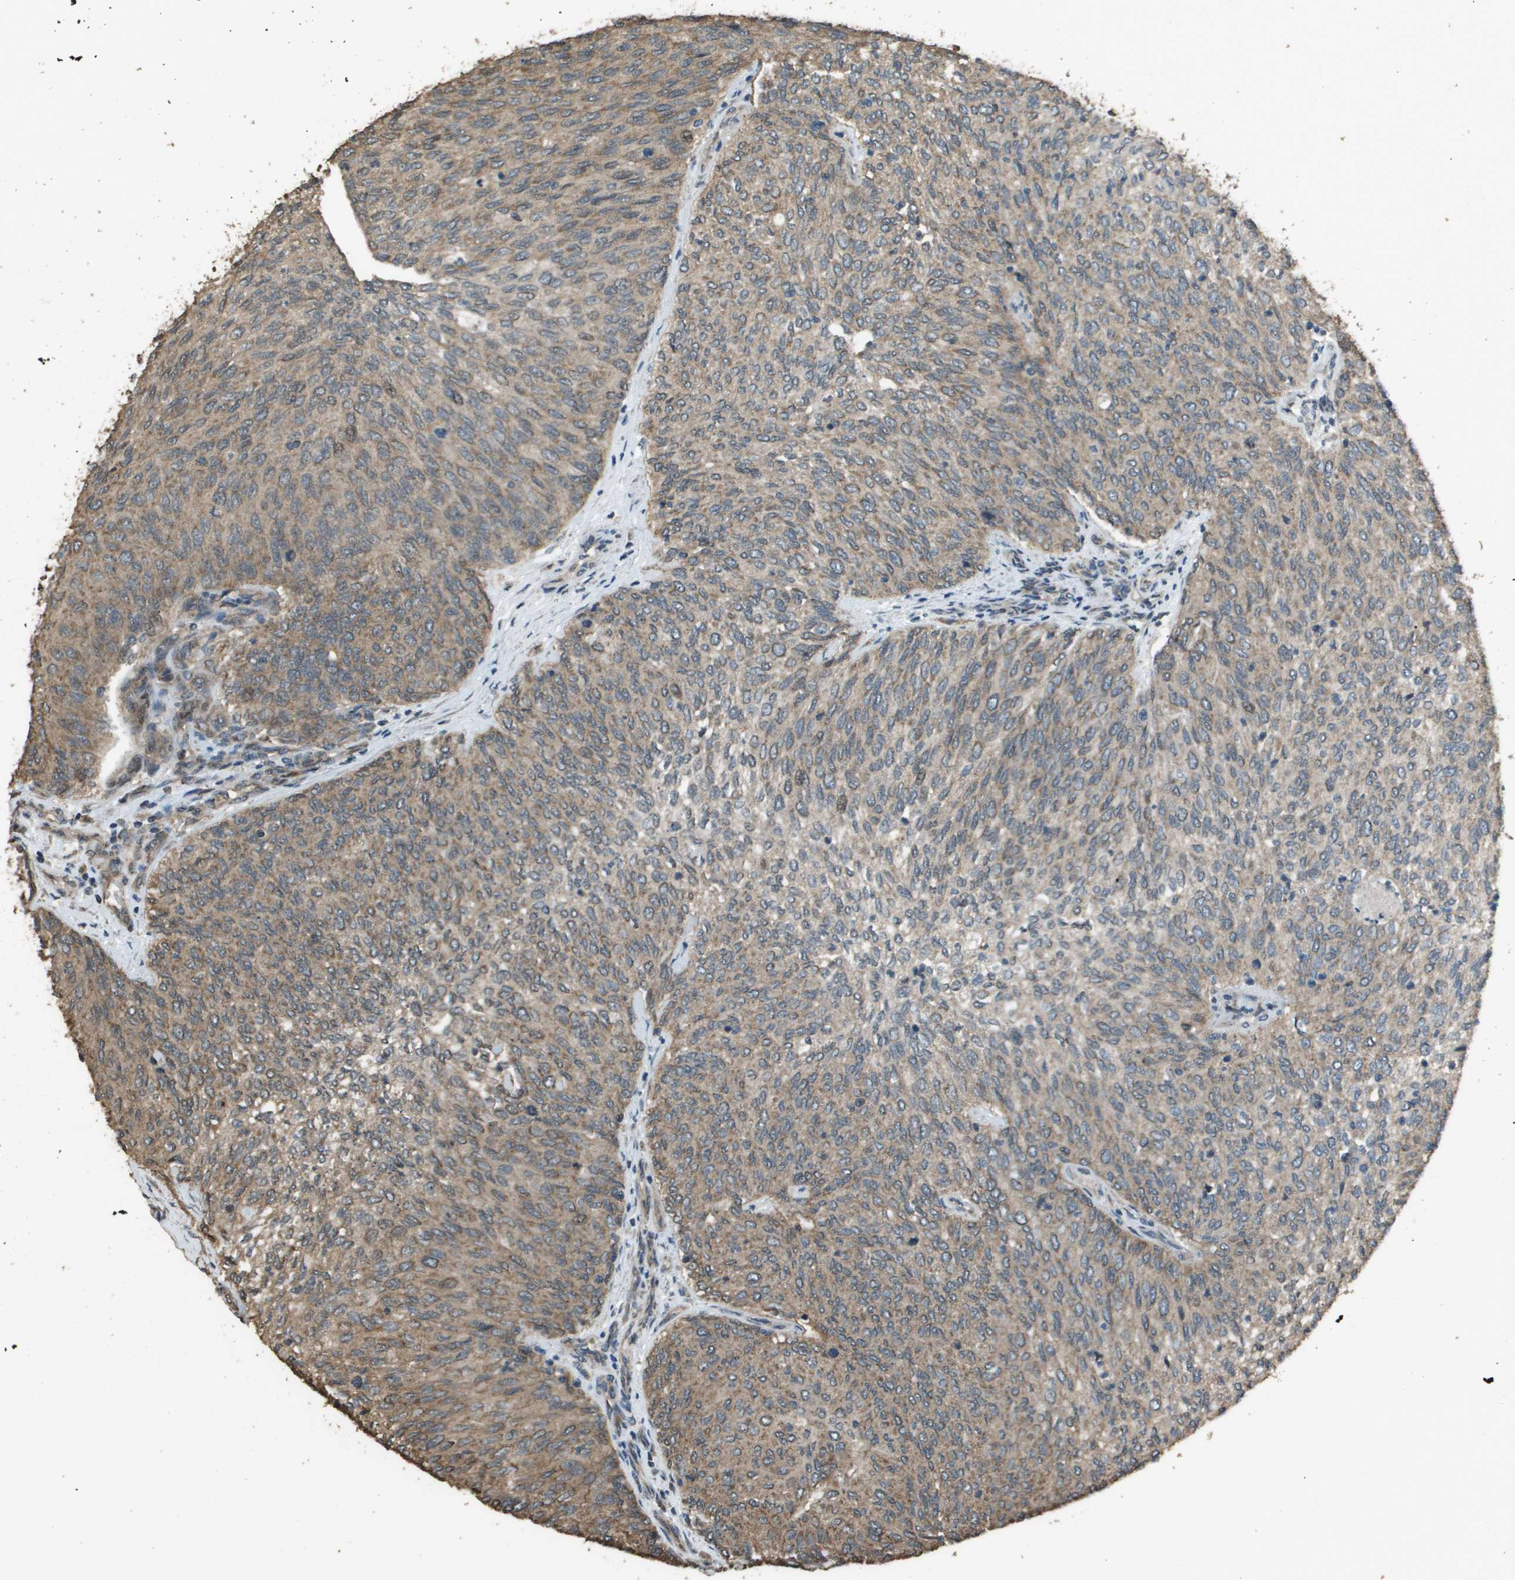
{"staining": {"intensity": "moderate", "quantity": ">75%", "location": "cytoplasmic/membranous"}, "tissue": "urothelial cancer", "cell_type": "Tumor cells", "image_type": "cancer", "snomed": [{"axis": "morphology", "description": "Urothelial carcinoma, Low grade"}, {"axis": "topography", "description": "Urinary bladder"}], "caption": "Low-grade urothelial carcinoma was stained to show a protein in brown. There is medium levels of moderate cytoplasmic/membranous expression in about >75% of tumor cells. (DAB (3,3'-diaminobenzidine) = brown stain, brightfield microscopy at high magnification).", "gene": "FIG4", "patient": {"sex": "female", "age": 79}}